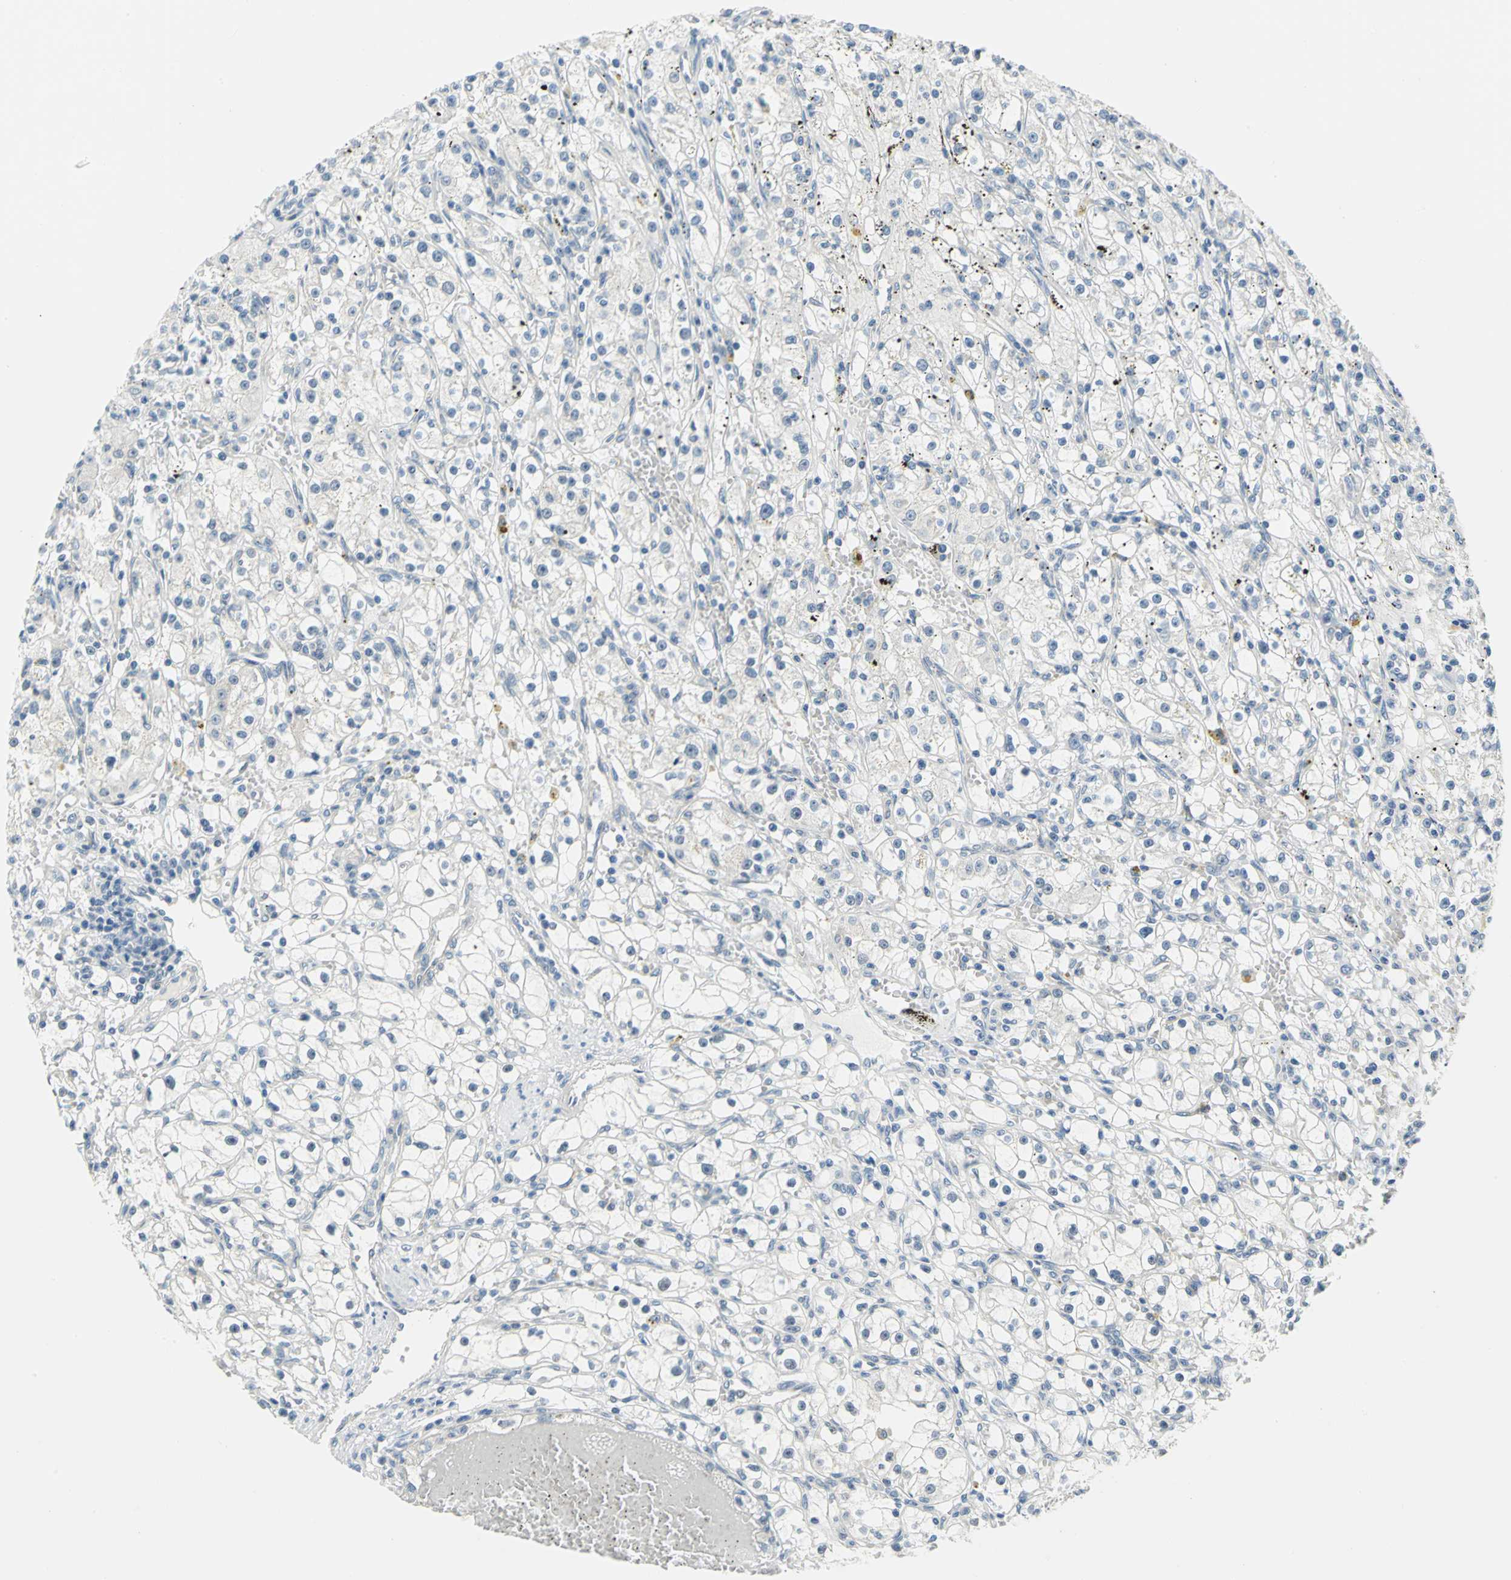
{"staining": {"intensity": "negative", "quantity": "none", "location": "none"}, "tissue": "renal cancer", "cell_type": "Tumor cells", "image_type": "cancer", "snomed": [{"axis": "morphology", "description": "Adenocarcinoma, NOS"}, {"axis": "topography", "description": "Kidney"}], "caption": "Immunohistochemical staining of human adenocarcinoma (renal) demonstrates no significant expression in tumor cells. (Stains: DAB (3,3'-diaminobenzidine) IHC with hematoxylin counter stain, Microscopy: brightfield microscopy at high magnification).", "gene": "PIN1", "patient": {"sex": "male", "age": 56}}